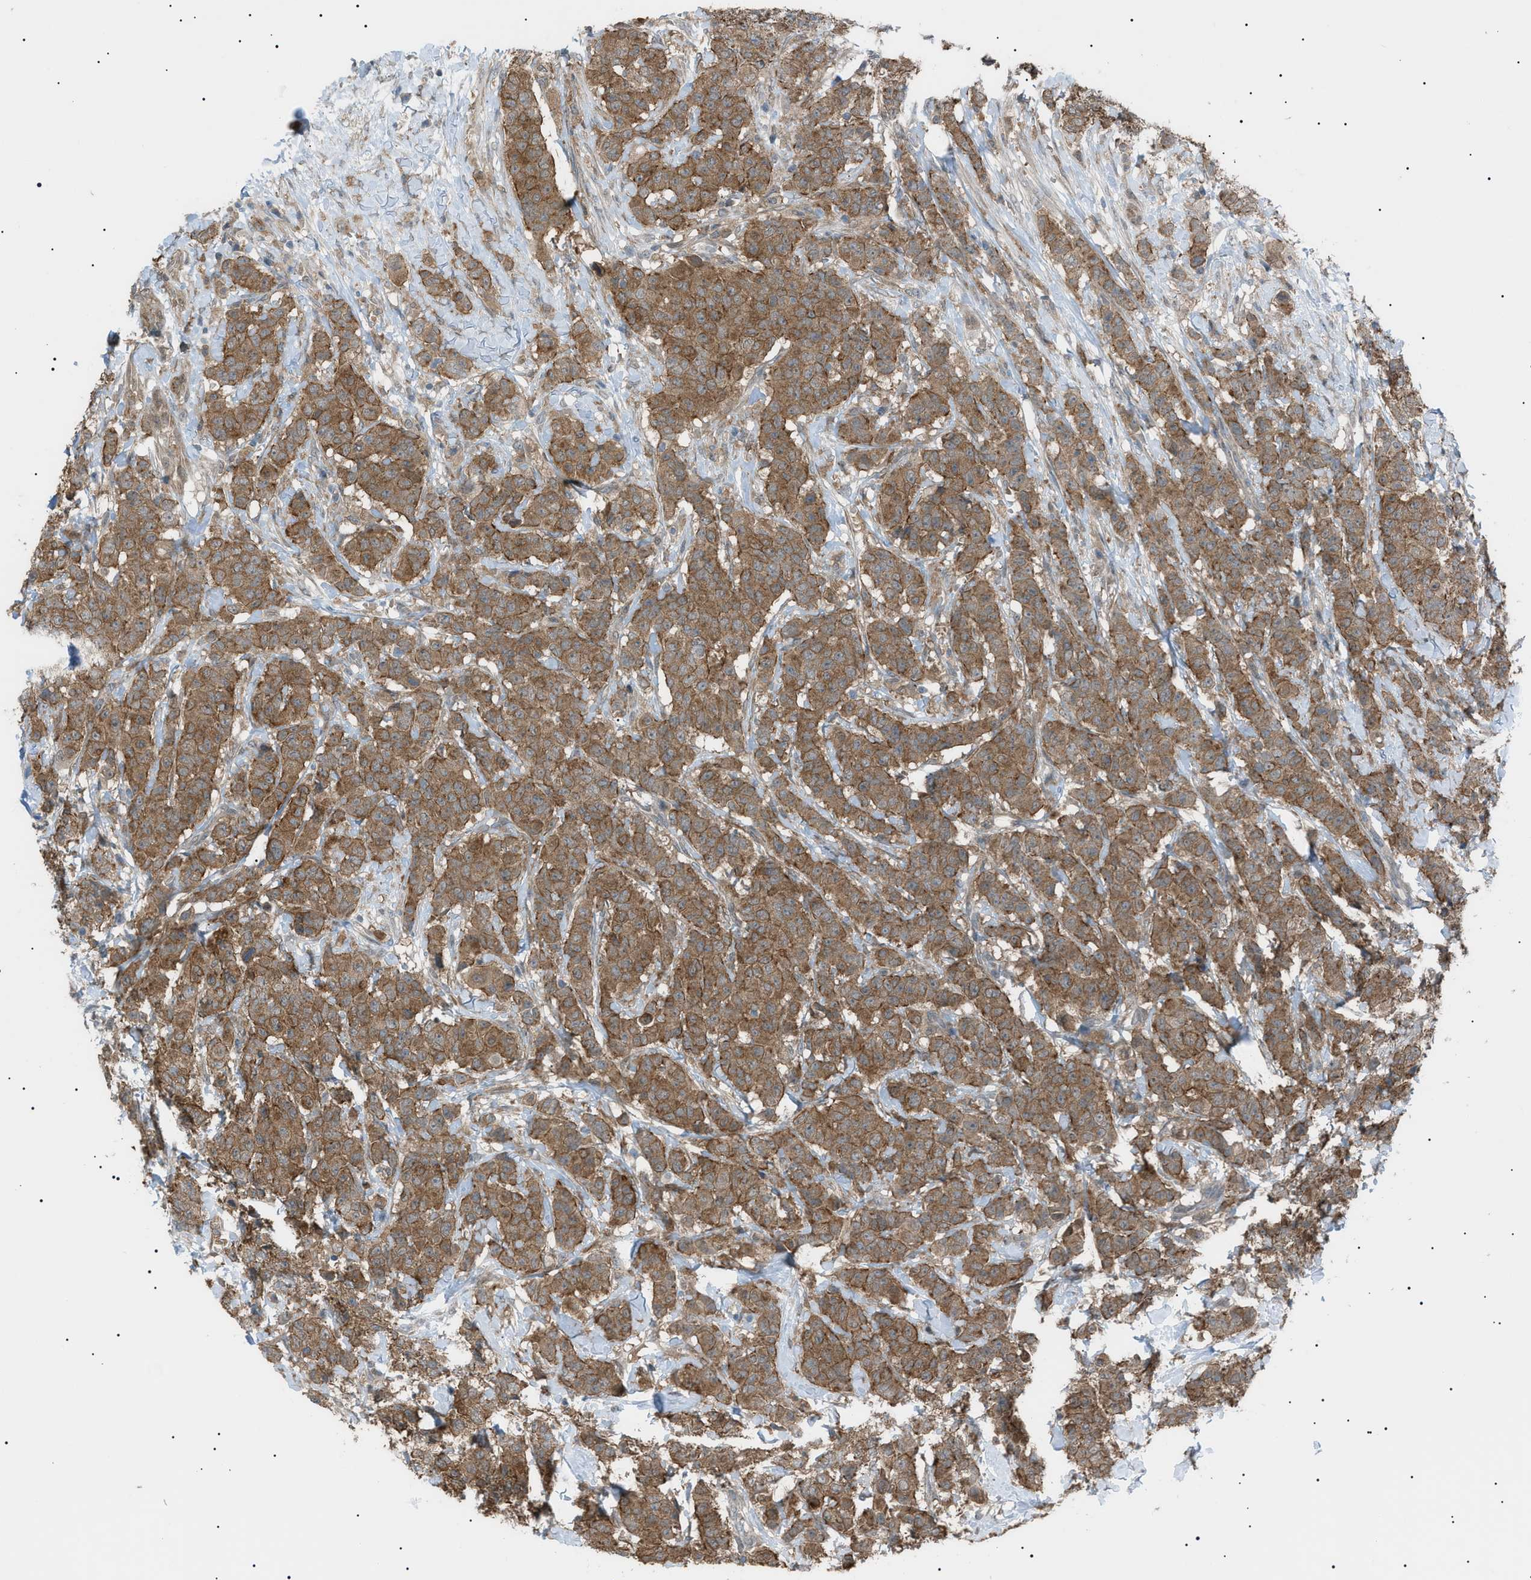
{"staining": {"intensity": "strong", "quantity": ">75%", "location": "cytoplasmic/membranous"}, "tissue": "breast cancer", "cell_type": "Tumor cells", "image_type": "cancer", "snomed": [{"axis": "morphology", "description": "Normal tissue, NOS"}, {"axis": "morphology", "description": "Duct carcinoma"}, {"axis": "topography", "description": "Breast"}], "caption": "This is a micrograph of immunohistochemistry (IHC) staining of breast invasive ductal carcinoma, which shows strong expression in the cytoplasmic/membranous of tumor cells.", "gene": "LPIN2", "patient": {"sex": "female", "age": 40}}